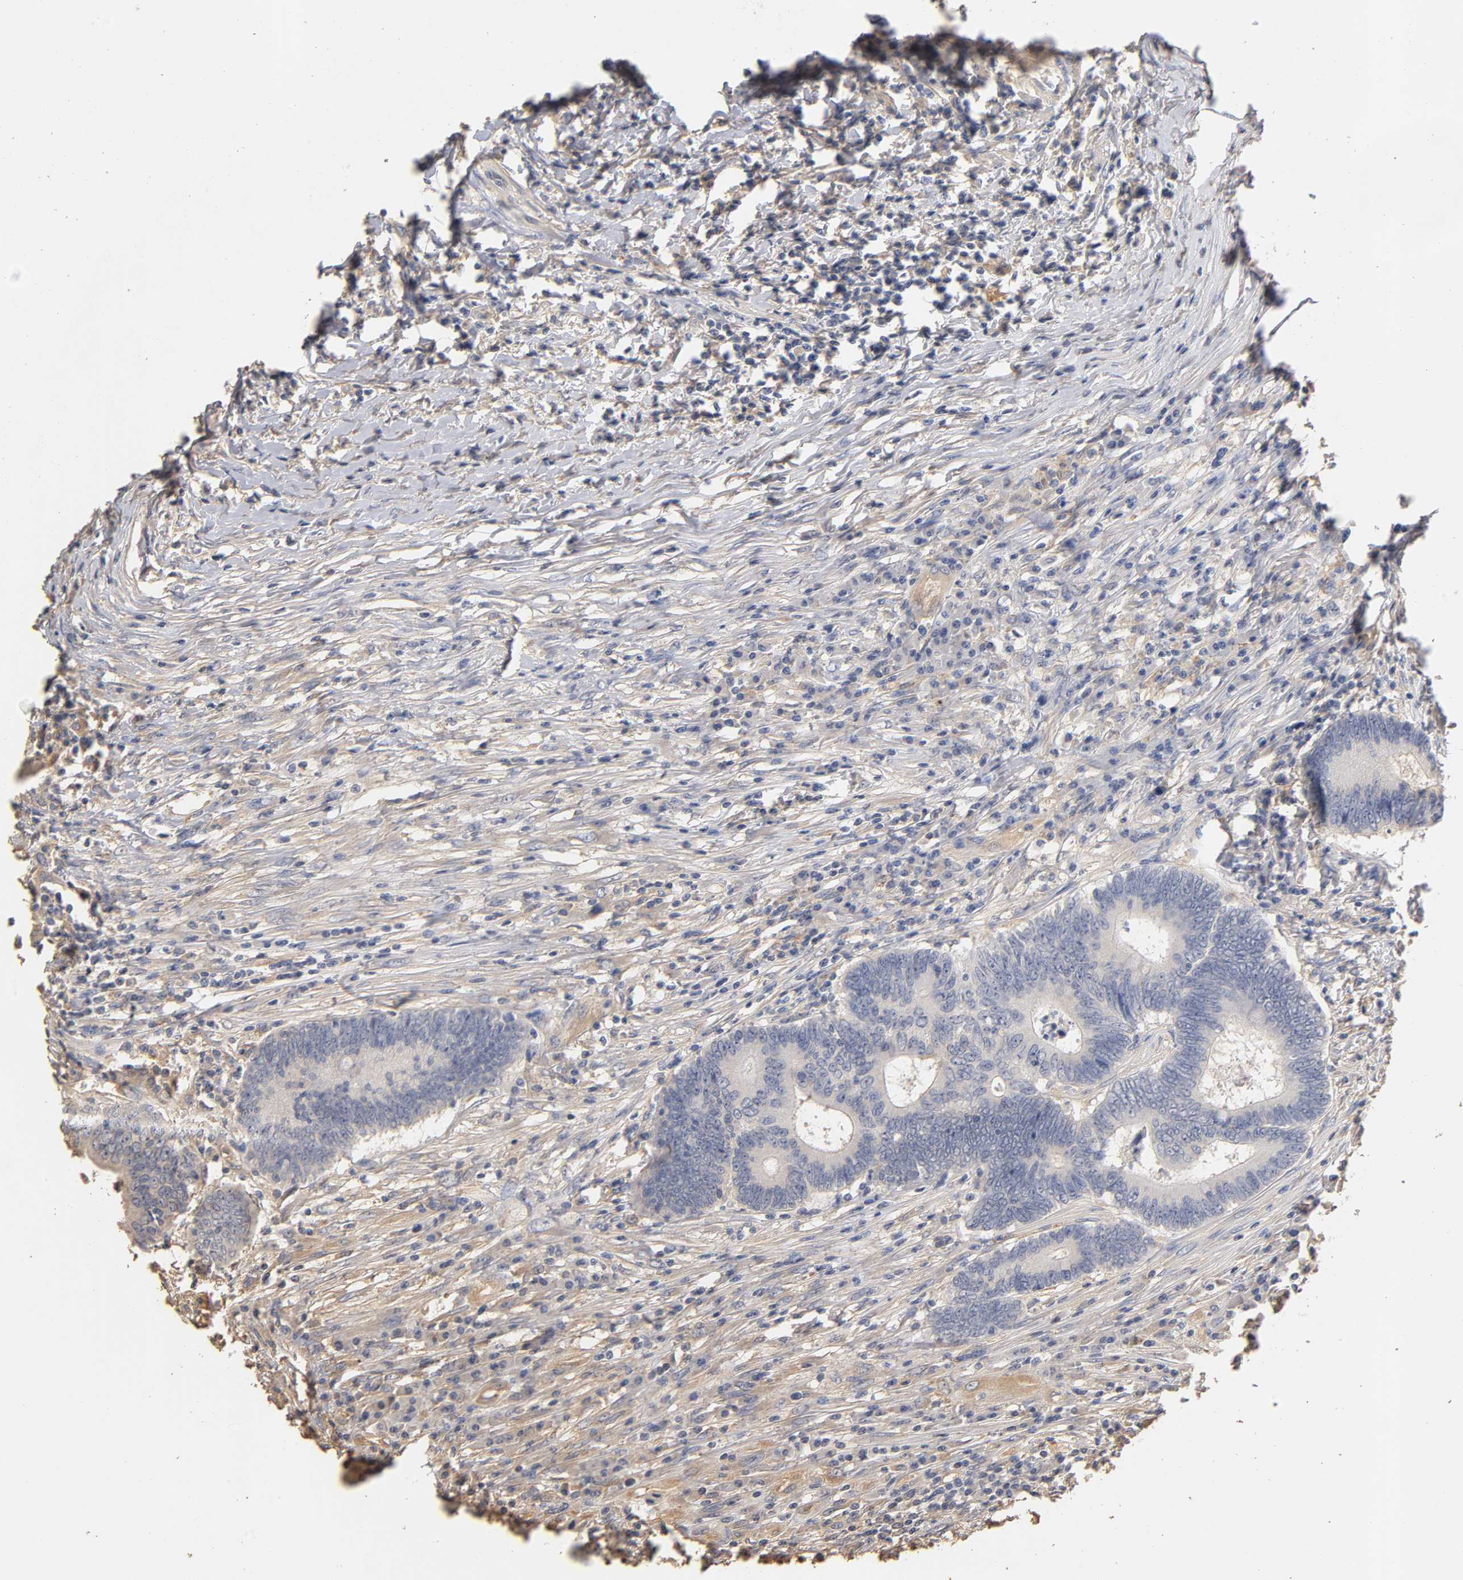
{"staining": {"intensity": "negative", "quantity": "none", "location": "none"}, "tissue": "colorectal cancer", "cell_type": "Tumor cells", "image_type": "cancer", "snomed": [{"axis": "morphology", "description": "Adenocarcinoma, NOS"}, {"axis": "topography", "description": "Colon"}], "caption": "Histopathology image shows no significant protein positivity in tumor cells of colorectal cancer (adenocarcinoma).", "gene": "VSIG4", "patient": {"sex": "female", "age": 78}}